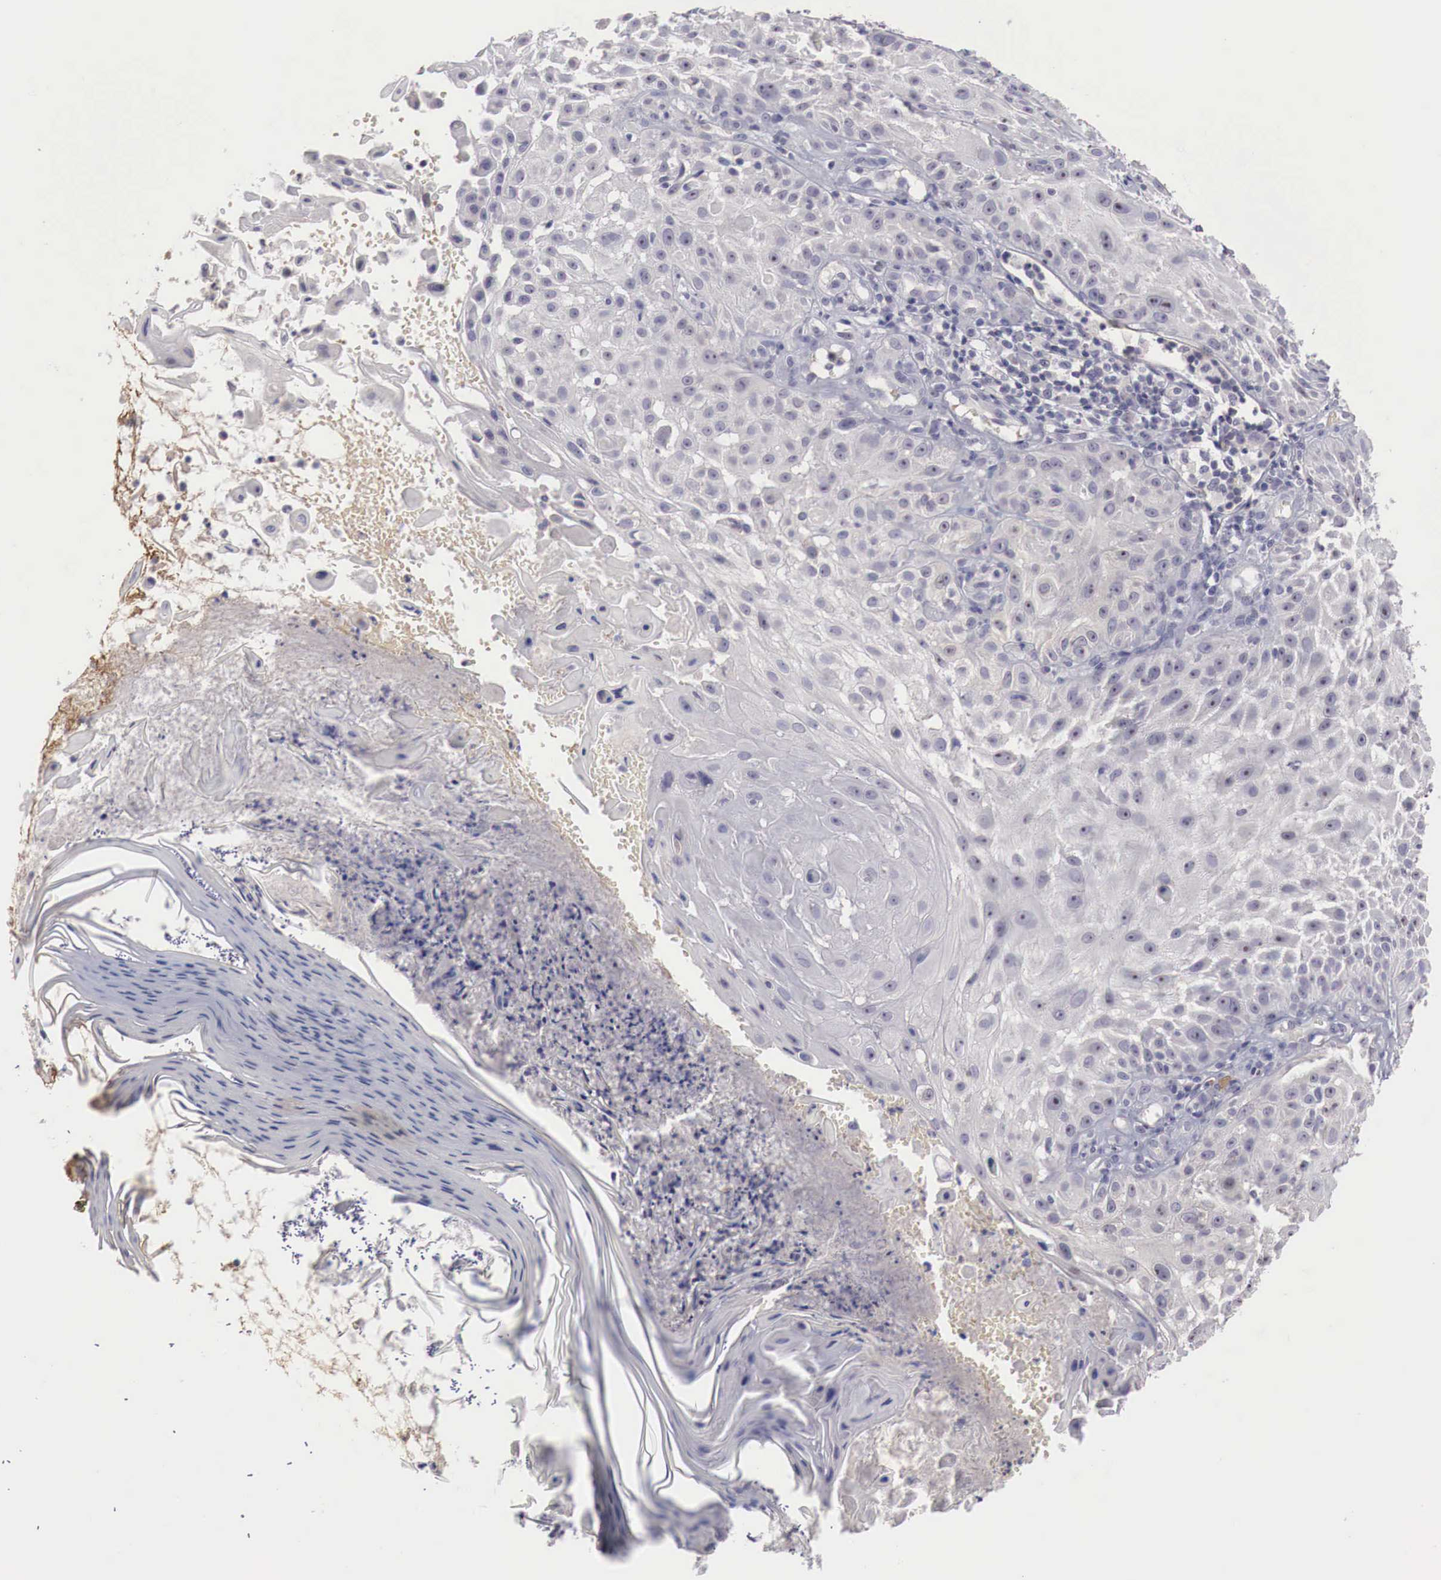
{"staining": {"intensity": "negative", "quantity": "none", "location": "none"}, "tissue": "skin cancer", "cell_type": "Tumor cells", "image_type": "cancer", "snomed": [{"axis": "morphology", "description": "Squamous cell carcinoma, NOS"}, {"axis": "topography", "description": "Skin"}], "caption": "Immunohistochemistry of skin cancer shows no staining in tumor cells. The staining is performed using DAB (3,3'-diaminobenzidine) brown chromogen with nuclei counter-stained in using hematoxylin.", "gene": "GATA1", "patient": {"sex": "female", "age": 89}}